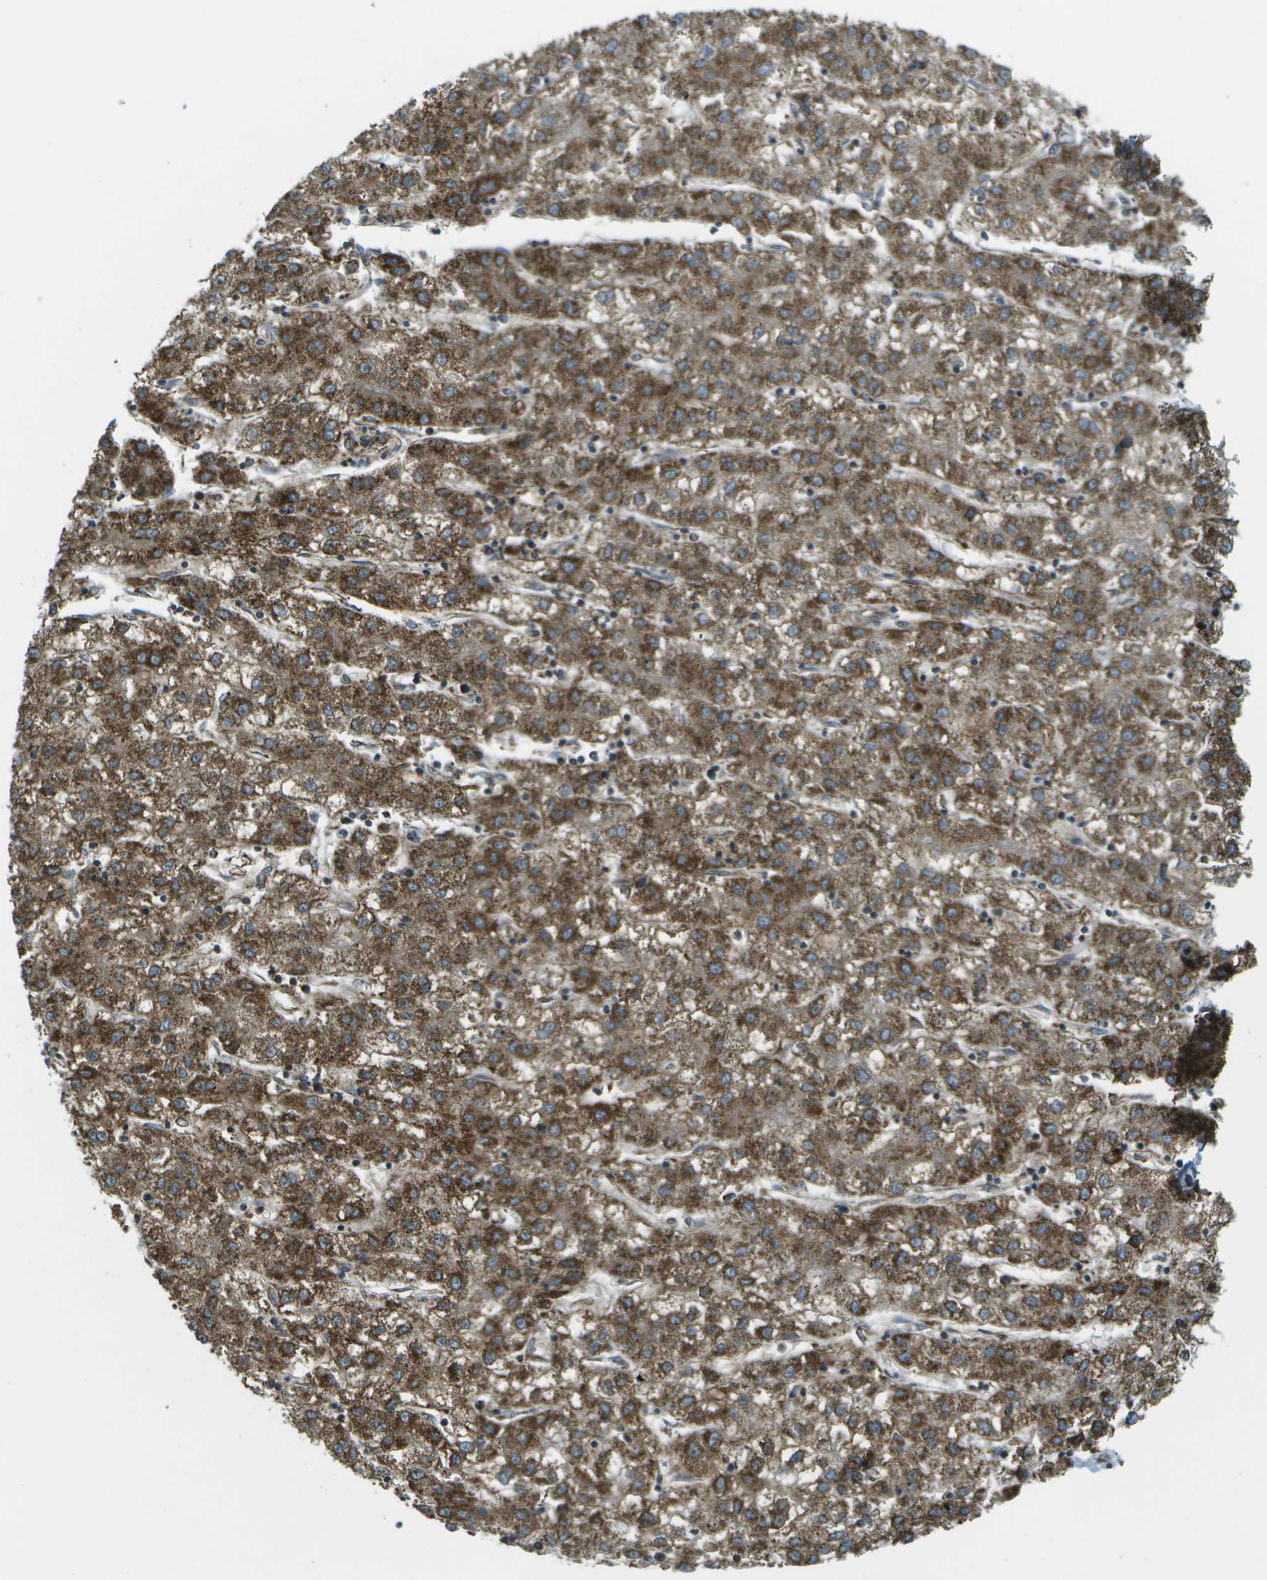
{"staining": {"intensity": "strong", "quantity": ">75%", "location": "cytoplasmic/membranous"}, "tissue": "liver cancer", "cell_type": "Tumor cells", "image_type": "cancer", "snomed": [{"axis": "morphology", "description": "Carcinoma, Hepatocellular, NOS"}, {"axis": "topography", "description": "Liver"}], "caption": "Protein expression analysis of liver hepatocellular carcinoma reveals strong cytoplasmic/membranous staining in approximately >75% of tumor cells.", "gene": "USP30", "patient": {"sex": "male", "age": 72}}